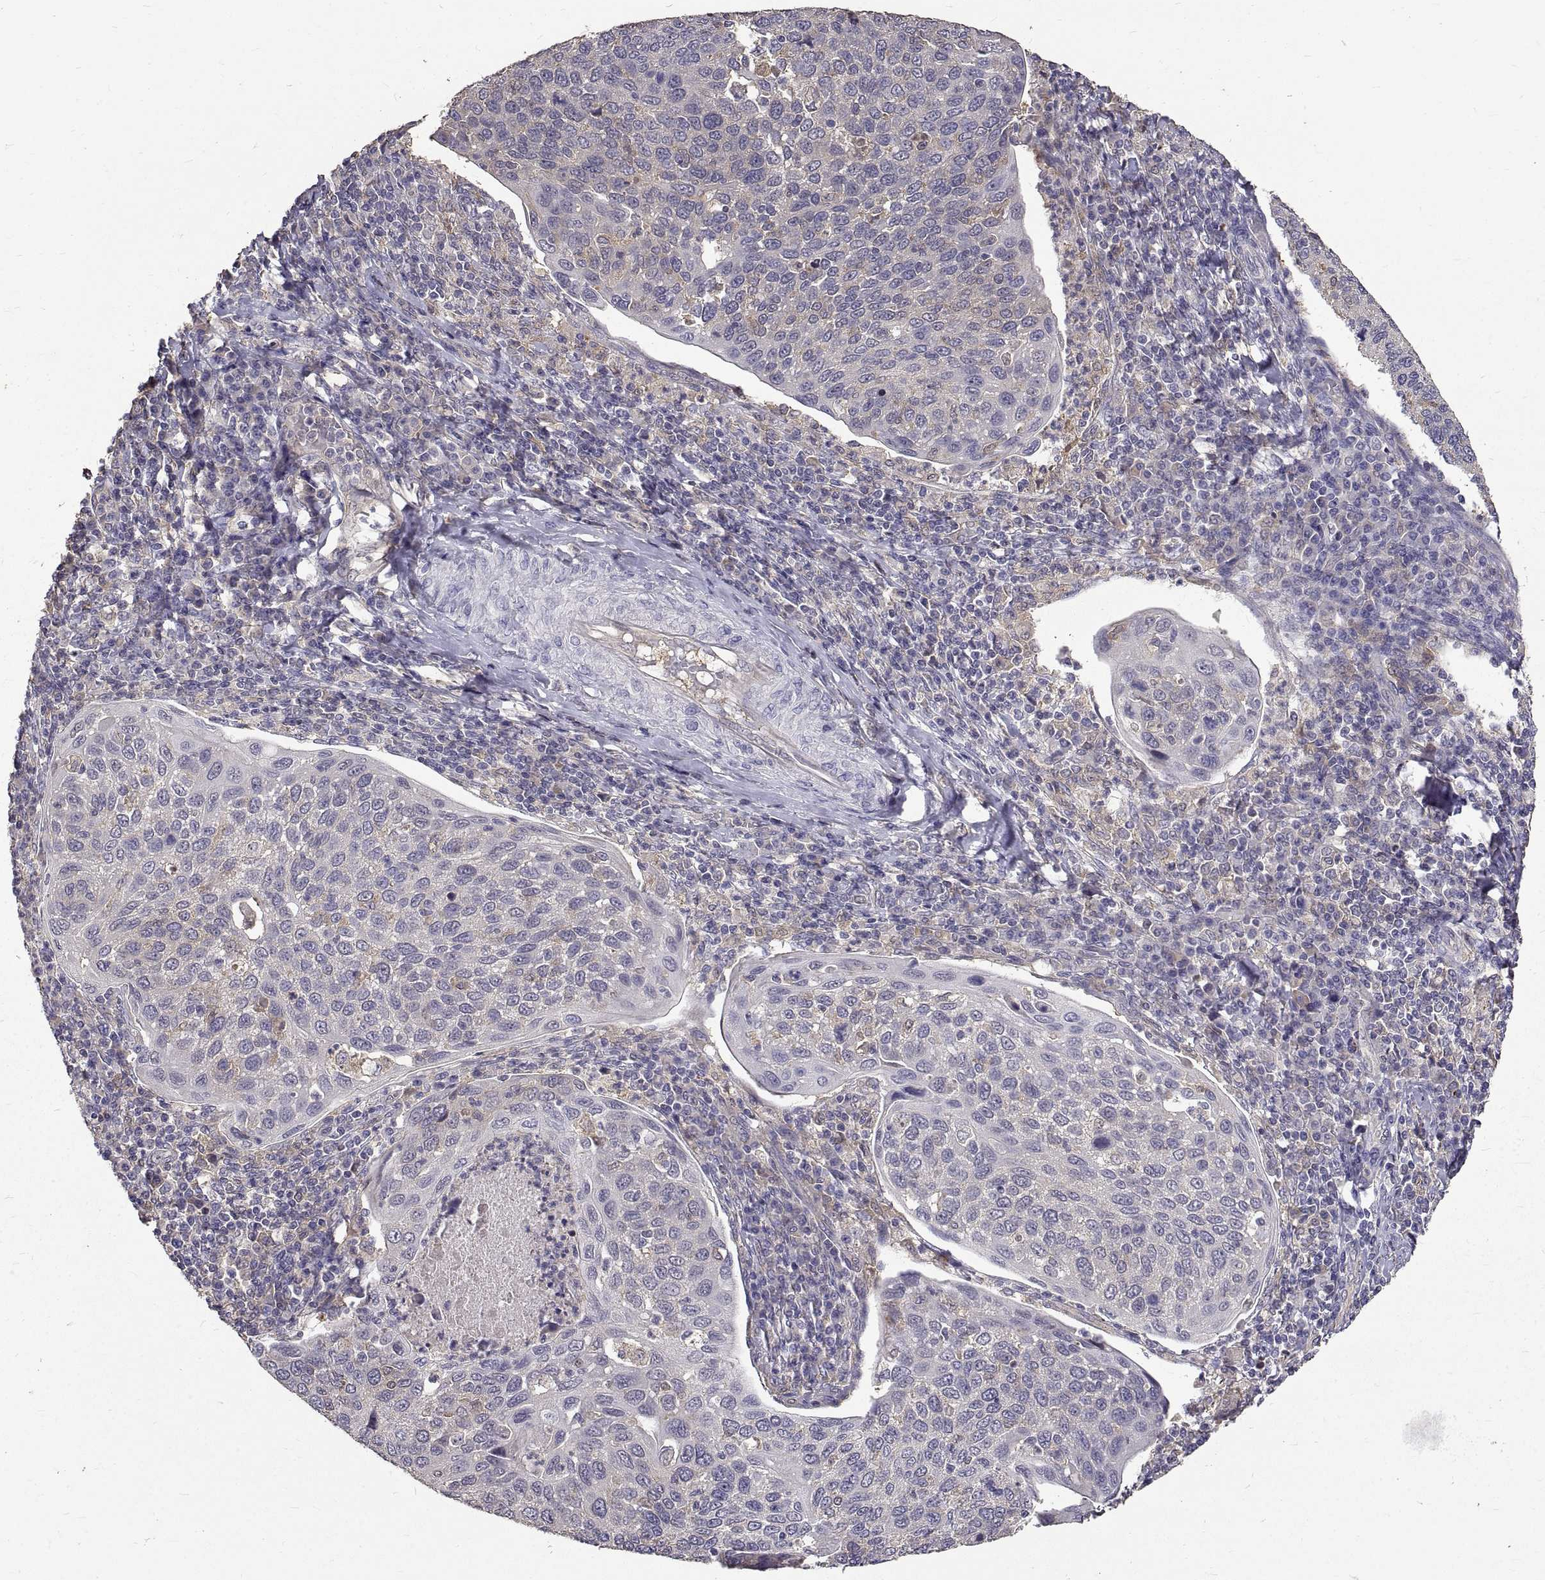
{"staining": {"intensity": "negative", "quantity": "none", "location": "none"}, "tissue": "cervical cancer", "cell_type": "Tumor cells", "image_type": "cancer", "snomed": [{"axis": "morphology", "description": "Squamous cell carcinoma, NOS"}, {"axis": "topography", "description": "Cervix"}], "caption": "A high-resolution micrograph shows immunohistochemistry staining of cervical cancer, which exhibits no significant positivity in tumor cells.", "gene": "PEA15", "patient": {"sex": "female", "age": 54}}